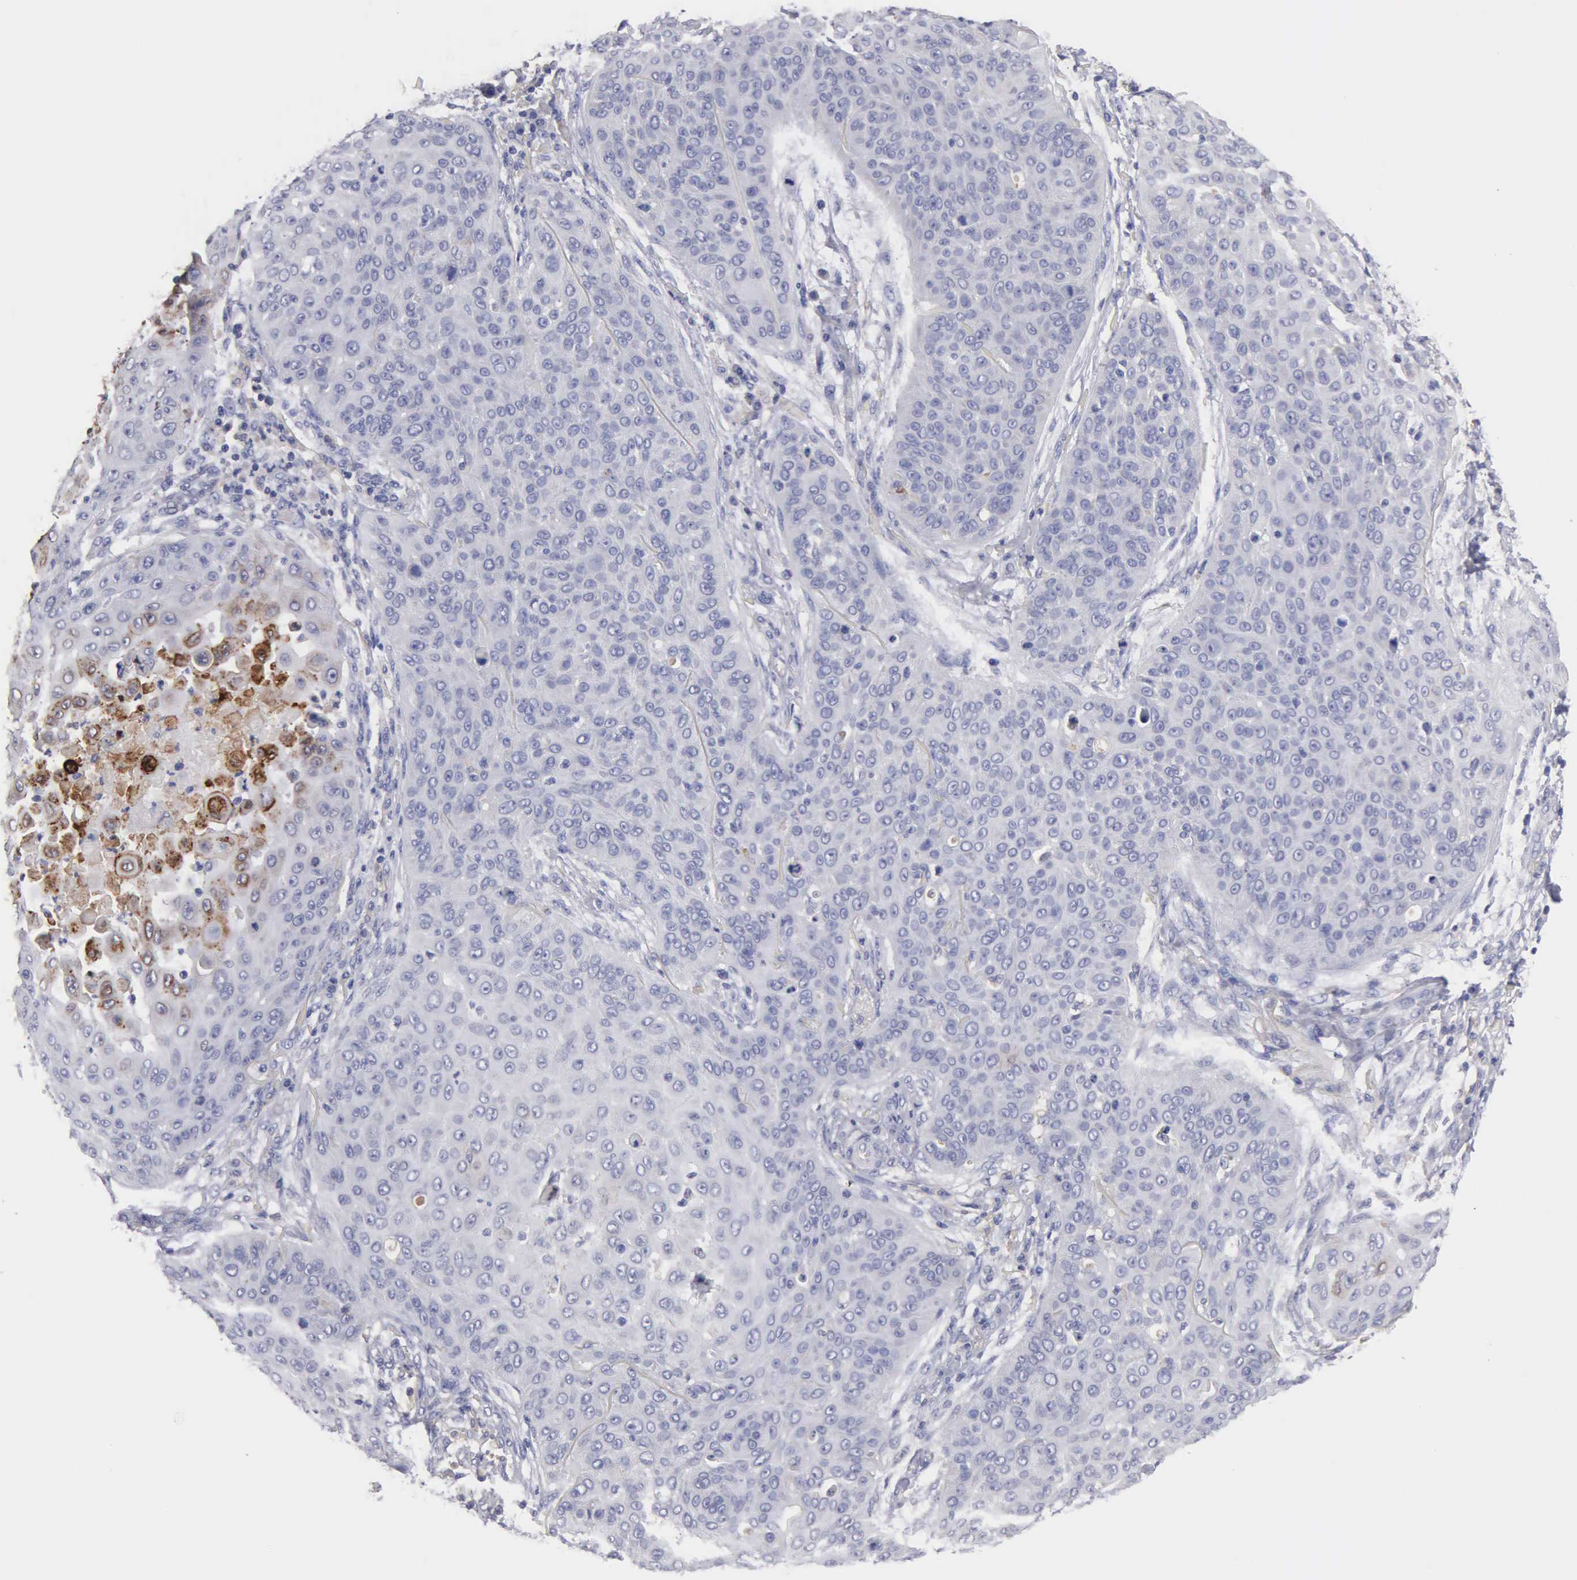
{"staining": {"intensity": "negative", "quantity": "none", "location": "none"}, "tissue": "skin cancer", "cell_type": "Tumor cells", "image_type": "cancer", "snomed": [{"axis": "morphology", "description": "Squamous cell carcinoma, NOS"}, {"axis": "topography", "description": "Skin"}], "caption": "Tumor cells show no significant protein staining in skin cancer (squamous cell carcinoma).", "gene": "PTGS2", "patient": {"sex": "male", "age": 82}}